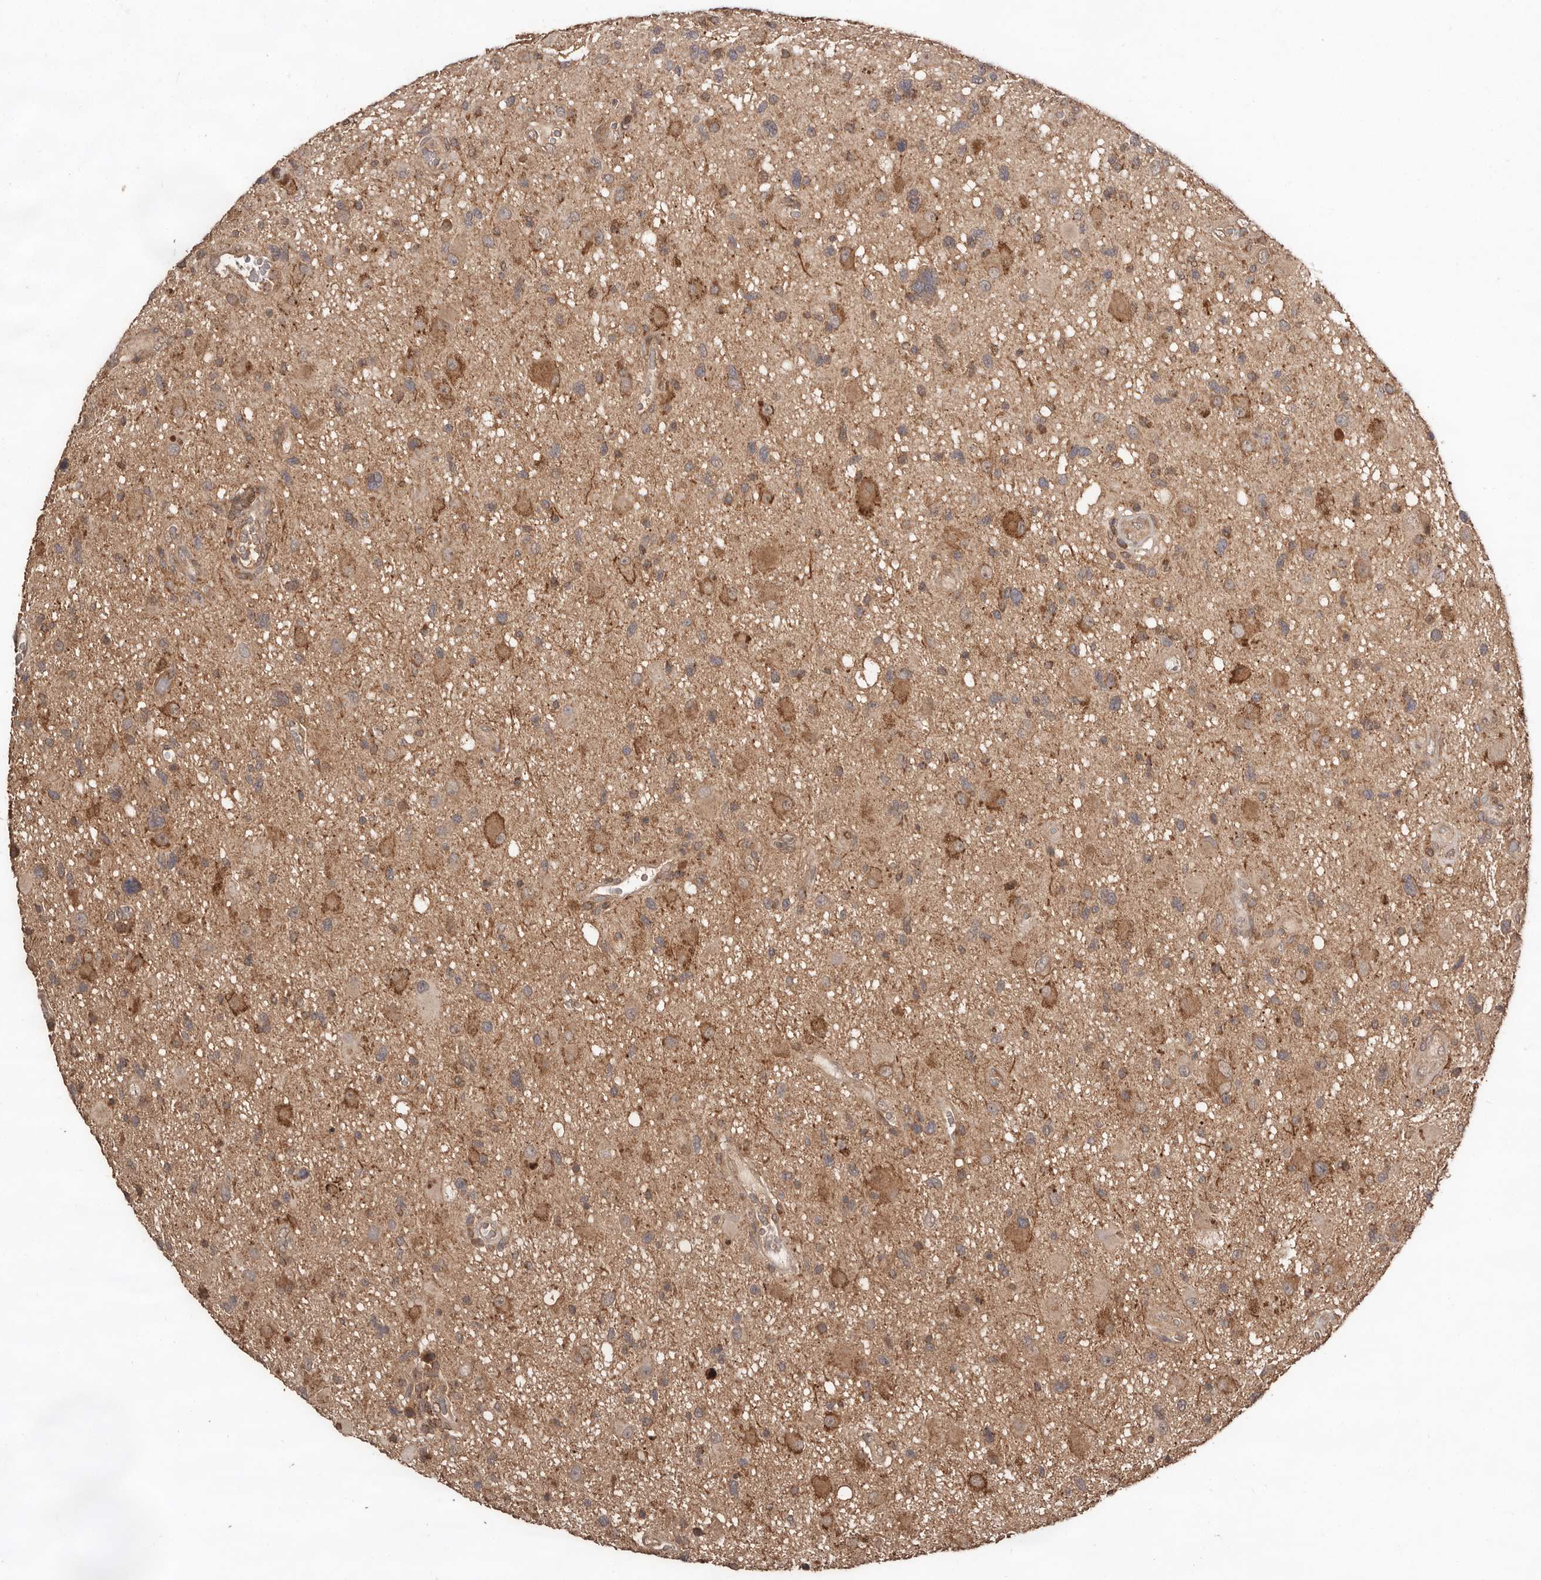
{"staining": {"intensity": "moderate", "quantity": "25%-75%", "location": "cytoplasmic/membranous"}, "tissue": "glioma", "cell_type": "Tumor cells", "image_type": "cancer", "snomed": [{"axis": "morphology", "description": "Glioma, malignant, High grade"}, {"axis": "topography", "description": "Brain"}], "caption": "Glioma tissue exhibits moderate cytoplasmic/membranous expression in about 25%-75% of tumor cells", "gene": "RWDD1", "patient": {"sex": "male", "age": 33}}